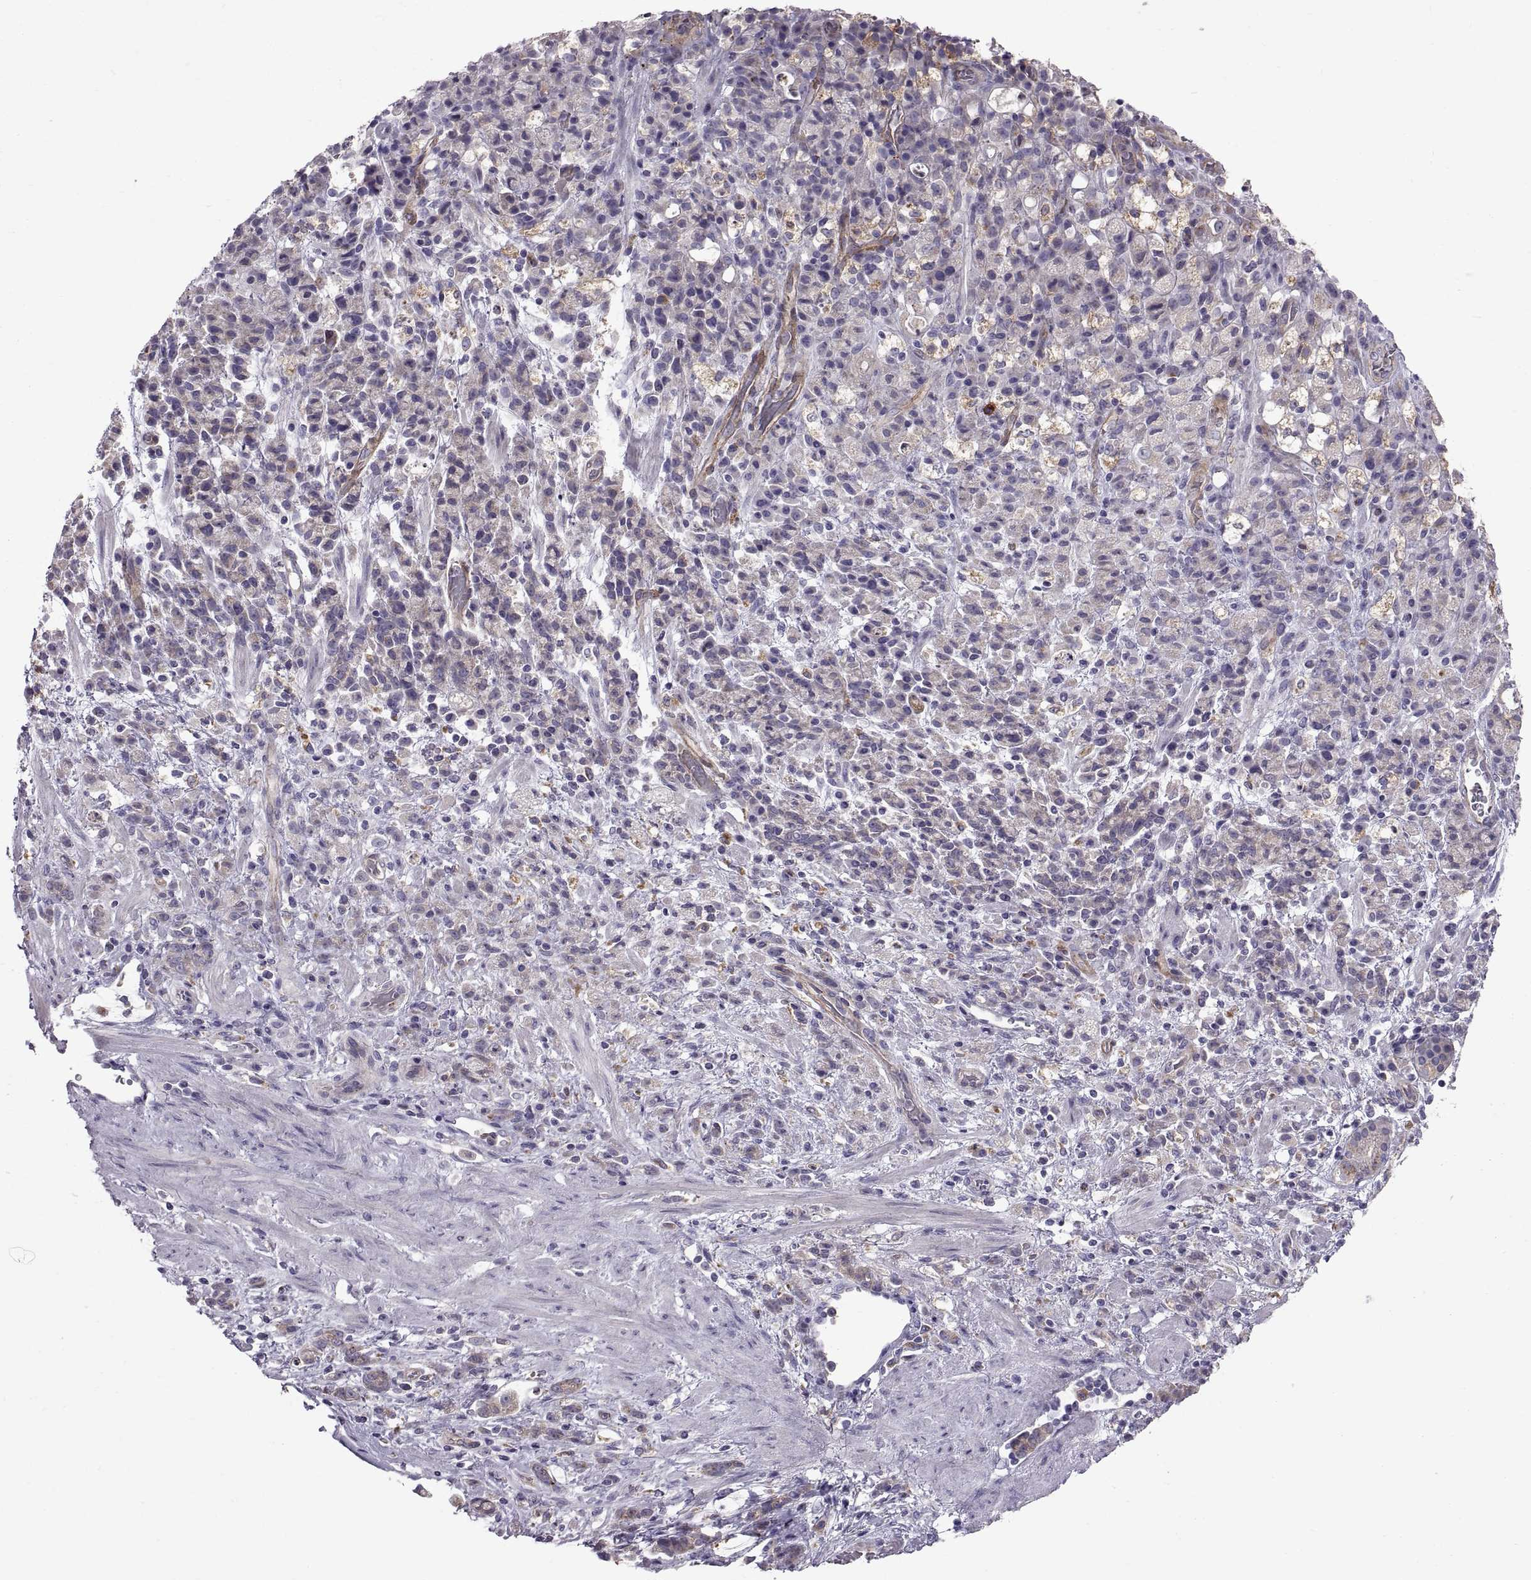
{"staining": {"intensity": "moderate", "quantity": "<25%", "location": "cytoplasmic/membranous"}, "tissue": "stomach cancer", "cell_type": "Tumor cells", "image_type": "cancer", "snomed": [{"axis": "morphology", "description": "Adenocarcinoma, NOS"}, {"axis": "topography", "description": "Stomach"}], "caption": "This micrograph exhibits immunohistochemistry (IHC) staining of human stomach adenocarcinoma, with low moderate cytoplasmic/membranous positivity in approximately <25% of tumor cells.", "gene": "ARSL", "patient": {"sex": "female", "age": 60}}